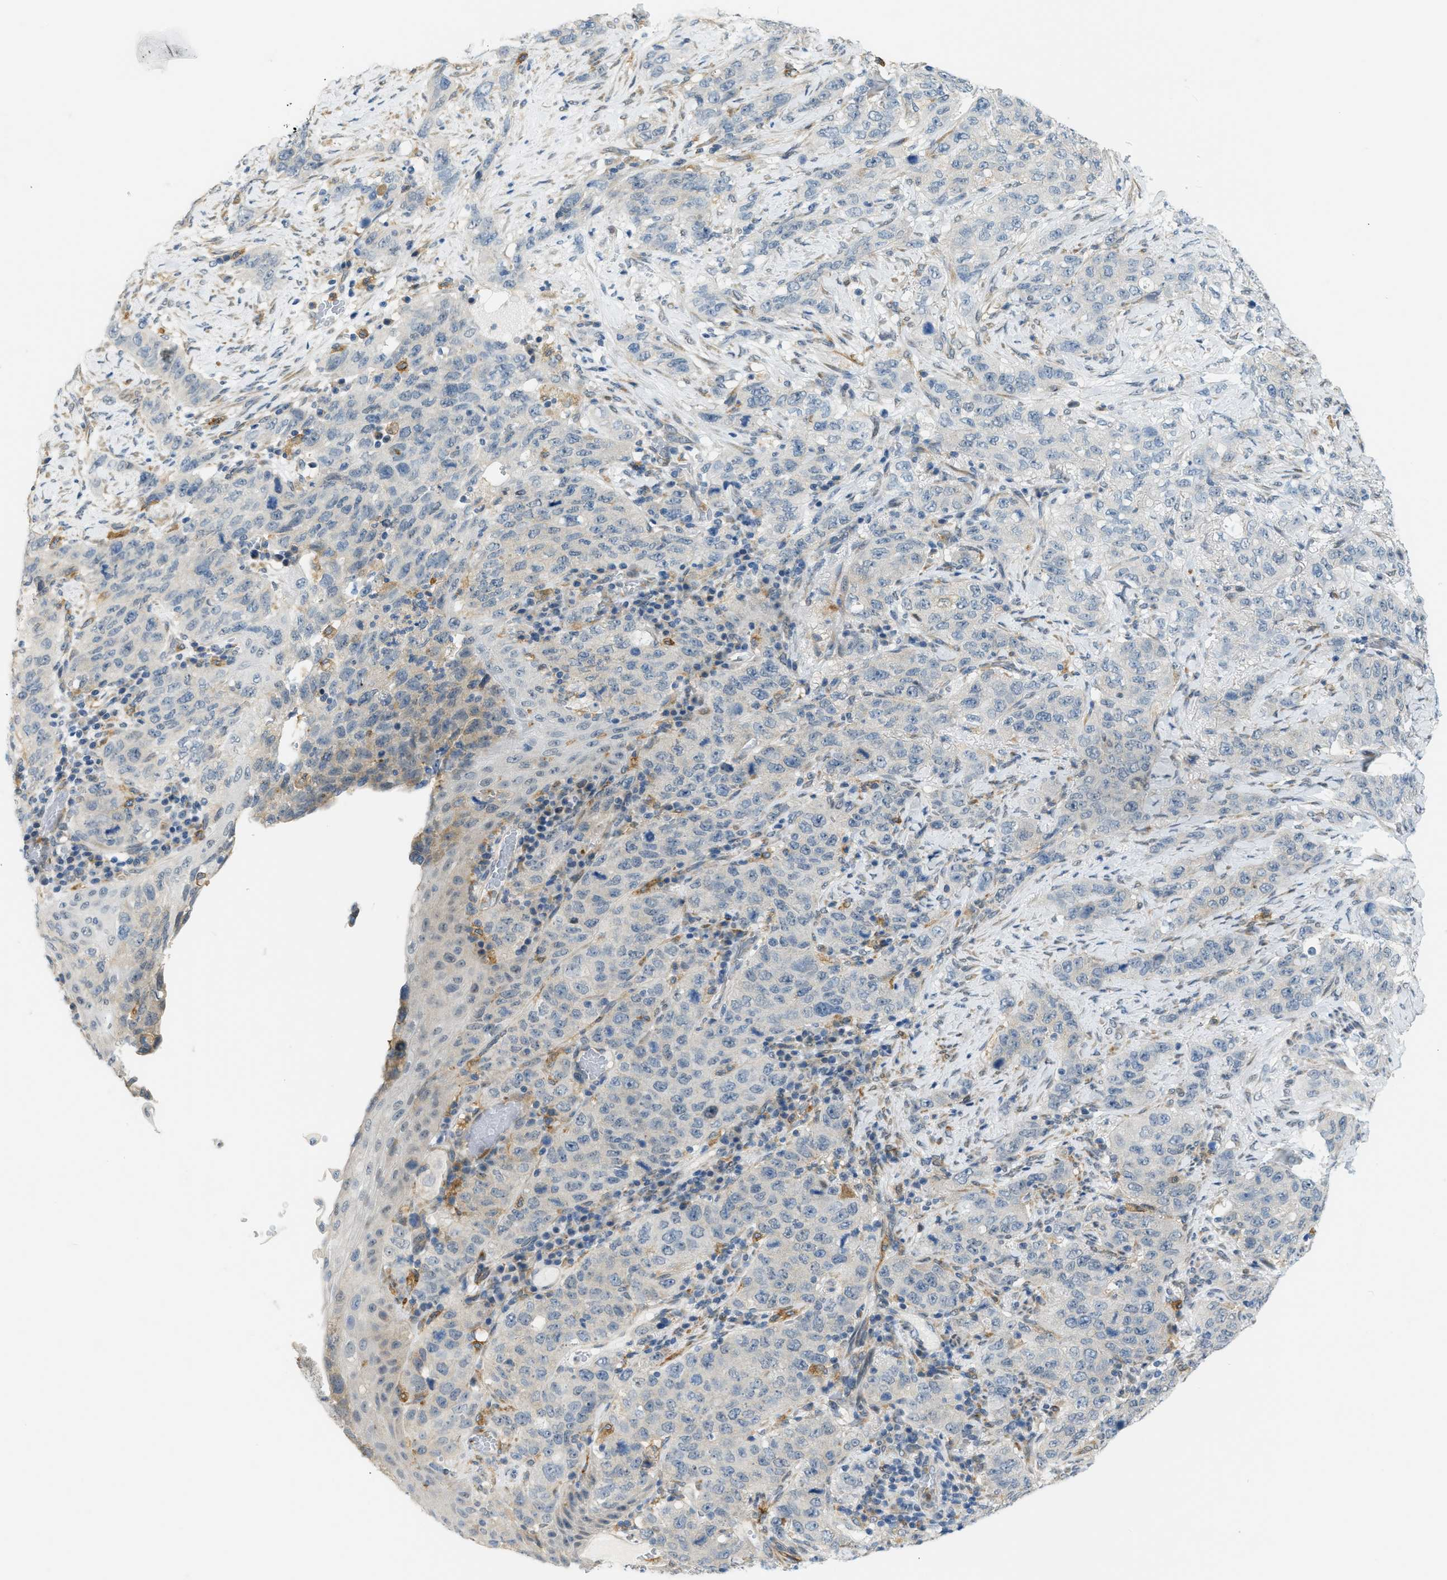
{"staining": {"intensity": "negative", "quantity": "none", "location": "none"}, "tissue": "stomach cancer", "cell_type": "Tumor cells", "image_type": "cancer", "snomed": [{"axis": "morphology", "description": "Adenocarcinoma, NOS"}, {"axis": "topography", "description": "Stomach"}], "caption": "High magnification brightfield microscopy of stomach cancer (adenocarcinoma) stained with DAB (3,3'-diaminobenzidine) (brown) and counterstained with hematoxylin (blue): tumor cells show no significant positivity.", "gene": "ZNF408", "patient": {"sex": "male", "age": 48}}